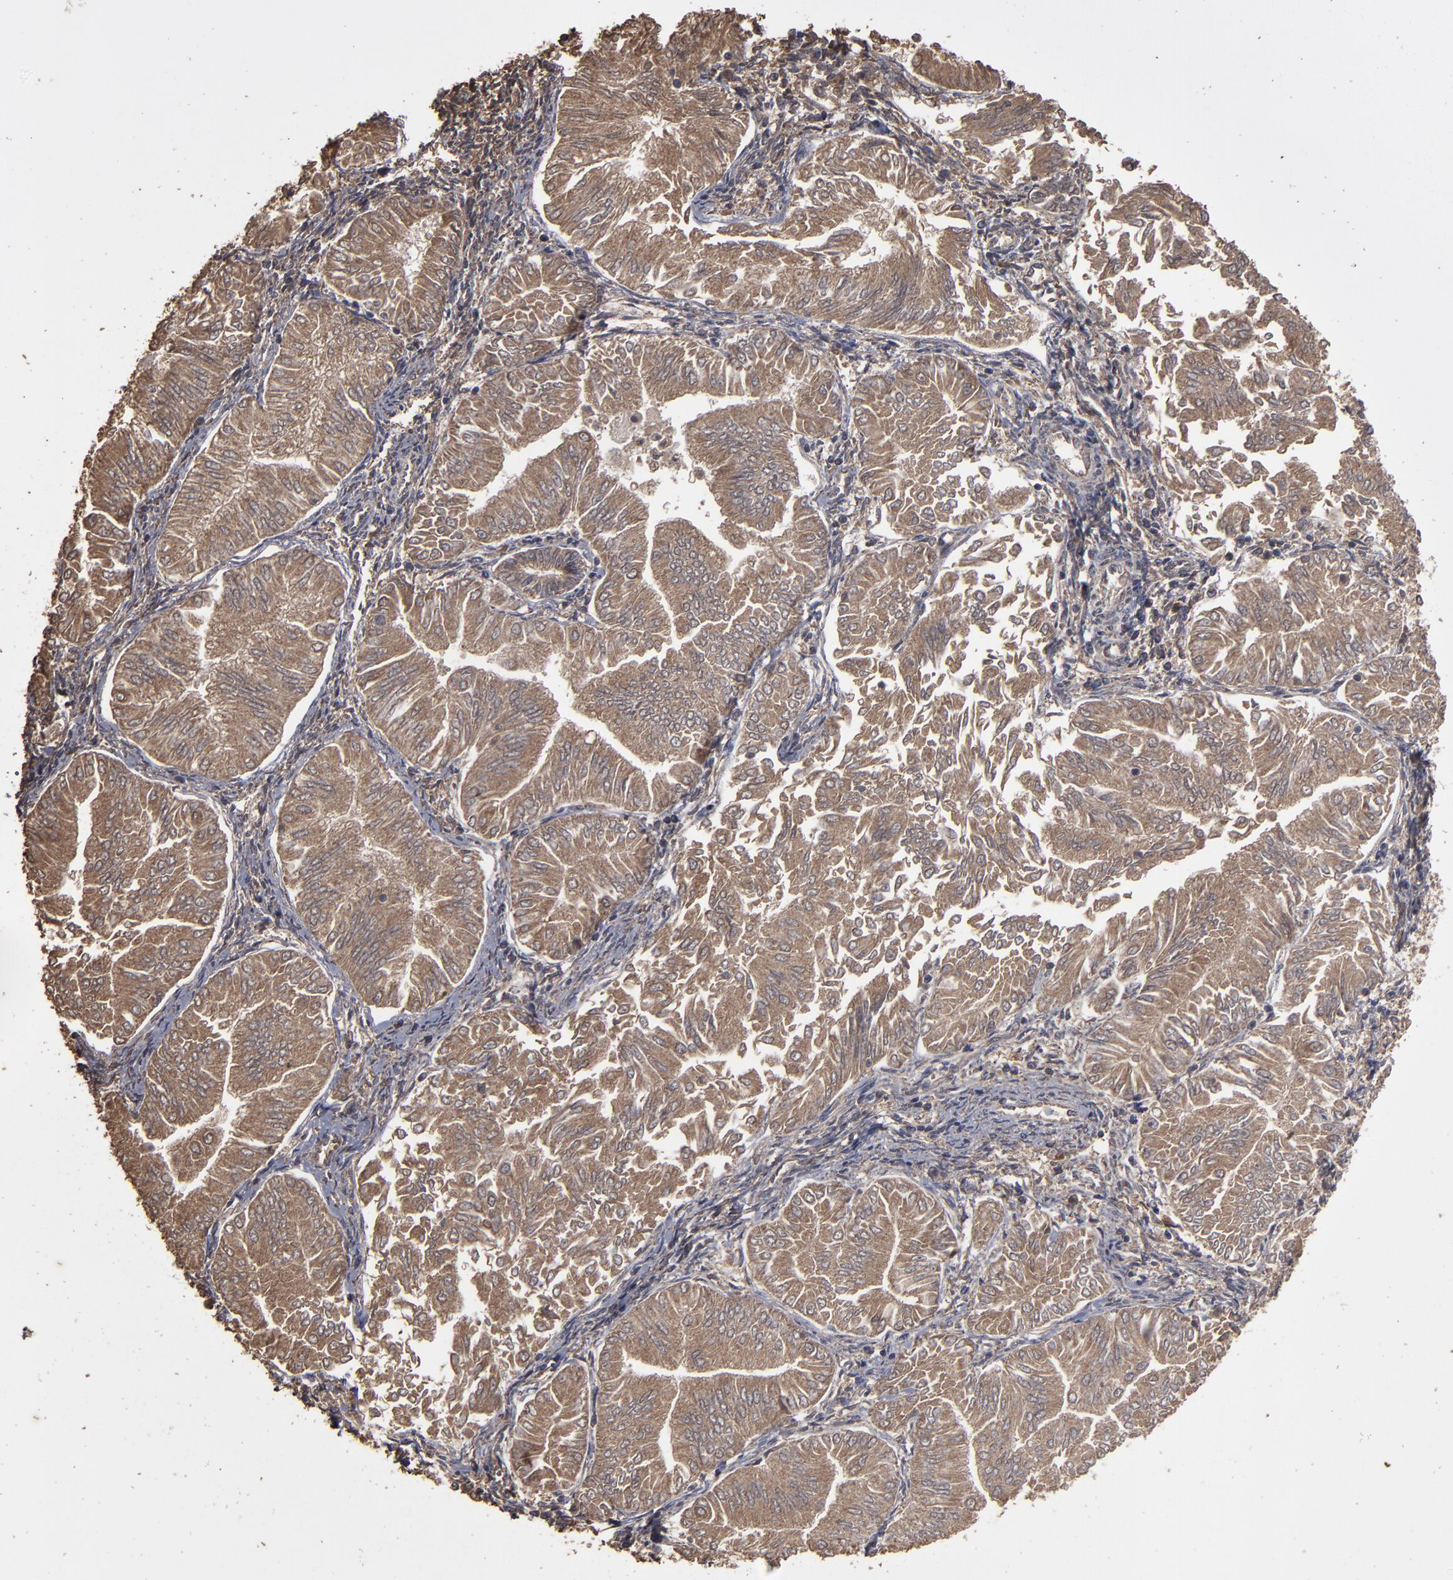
{"staining": {"intensity": "moderate", "quantity": ">75%", "location": "cytoplasmic/membranous"}, "tissue": "endometrial cancer", "cell_type": "Tumor cells", "image_type": "cancer", "snomed": [{"axis": "morphology", "description": "Adenocarcinoma, NOS"}, {"axis": "topography", "description": "Endometrium"}], "caption": "The photomicrograph shows immunohistochemical staining of endometrial adenocarcinoma. There is moderate cytoplasmic/membranous expression is appreciated in approximately >75% of tumor cells.", "gene": "MMP2", "patient": {"sex": "female", "age": 53}}